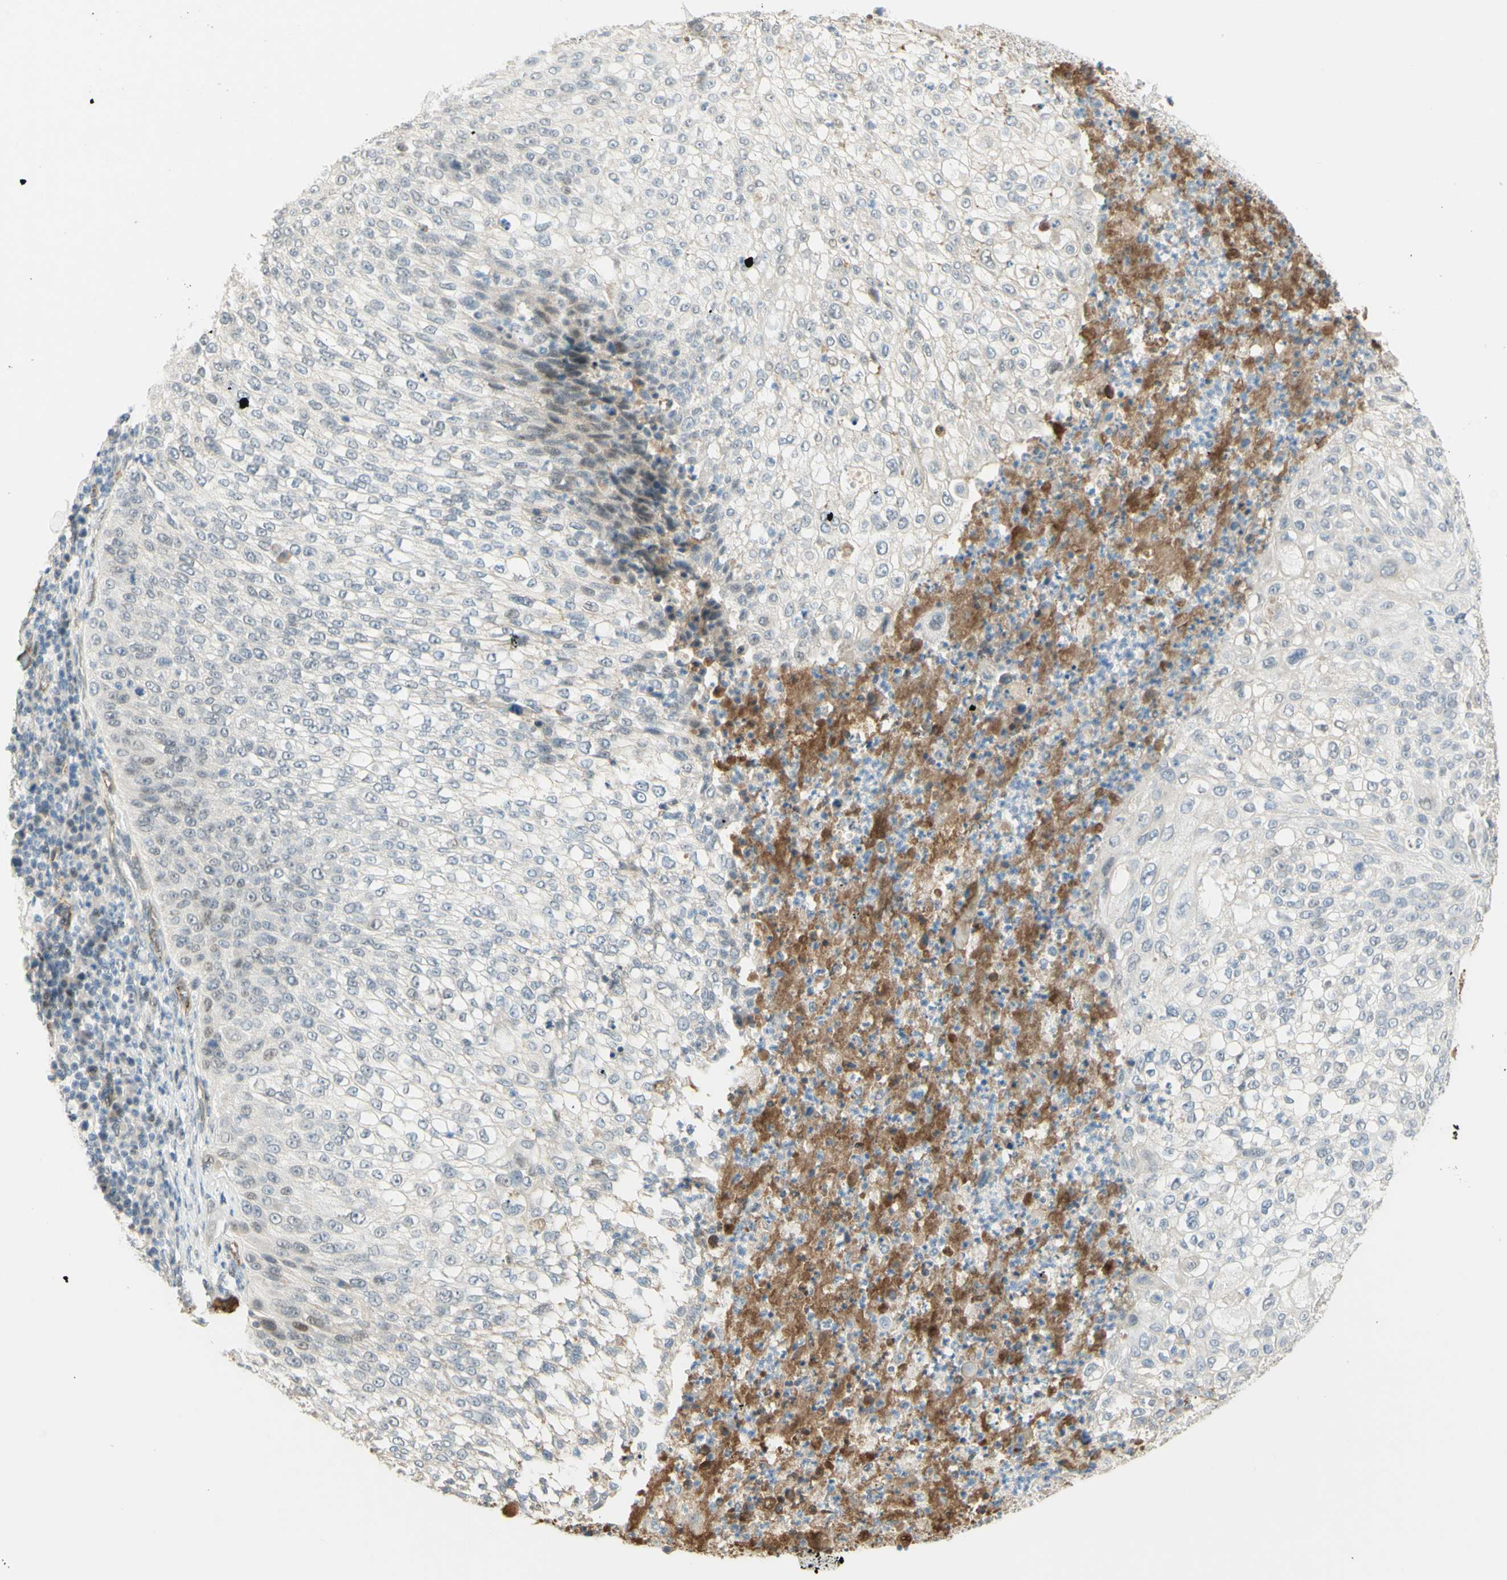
{"staining": {"intensity": "negative", "quantity": "none", "location": "none"}, "tissue": "lung cancer", "cell_type": "Tumor cells", "image_type": "cancer", "snomed": [{"axis": "morphology", "description": "Inflammation, NOS"}, {"axis": "morphology", "description": "Squamous cell carcinoma, NOS"}, {"axis": "topography", "description": "Lymph node"}, {"axis": "topography", "description": "Soft tissue"}, {"axis": "topography", "description": "Lung"}], "caption": "There is no significant expression in tumor cells of lung cancer.", "gene": "ANGPT2", "patient": {"sex": "male", "age": 66}}